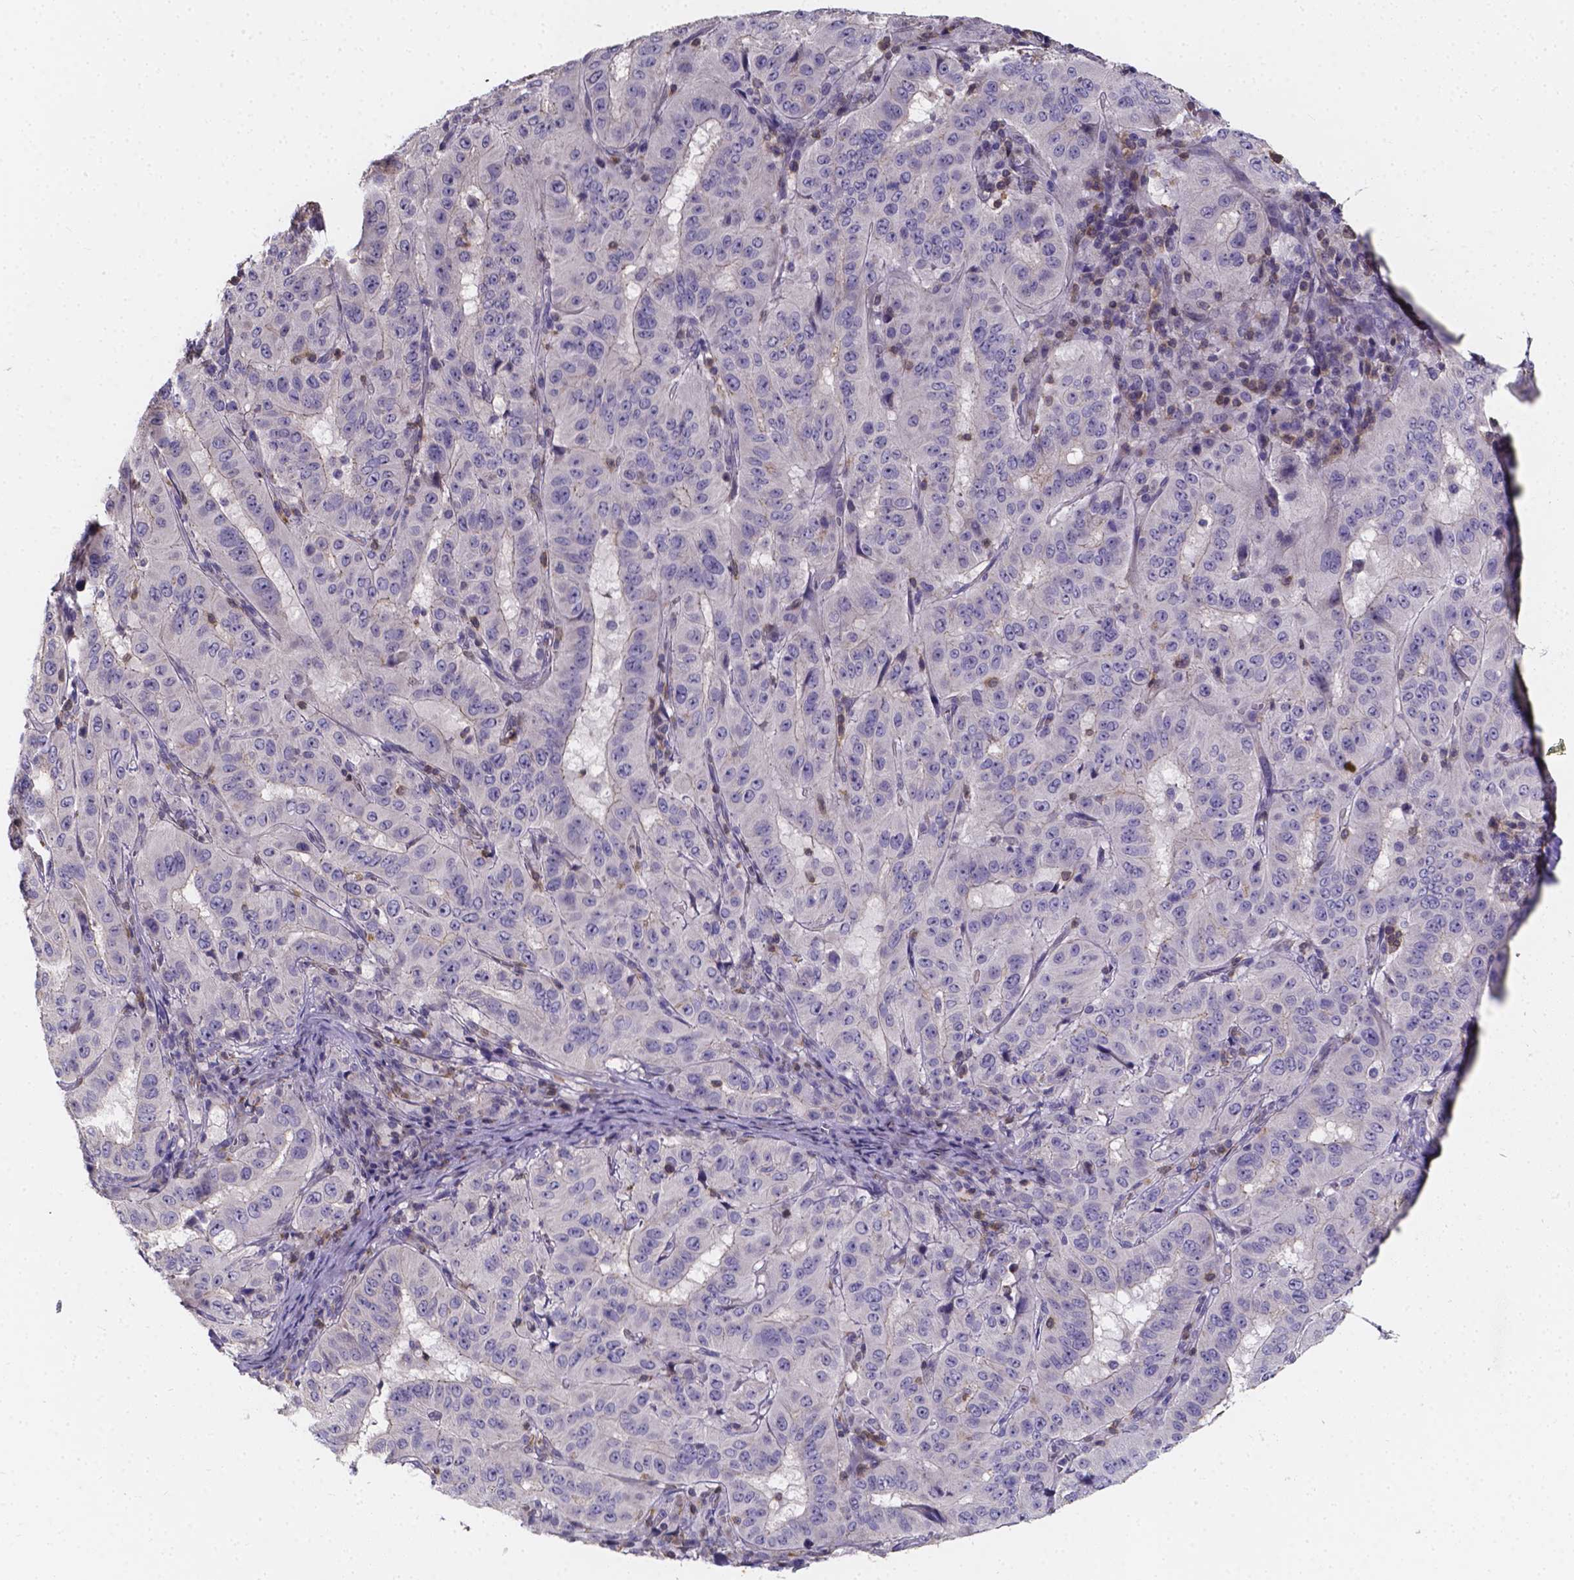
{"staining": {"intensity": "negative", "quantity": "none", "location": "none"}, "tissue": "pancreatic cancer", "cell_type": "Tumor cells", "image_type": "cancer", "snomed": [{"axis": "morphology", "description": "Adenocarcinoma, NOS"}, {"axis": "topography", "description": "Pancreas"}], "caption": "This is a micrograph of IHC staining of adenocarcinoma (pancreatic), which shows no staining in tumor cells.", "gene": "THEMIS", "patient": {"sex": "male", "age": 63}}